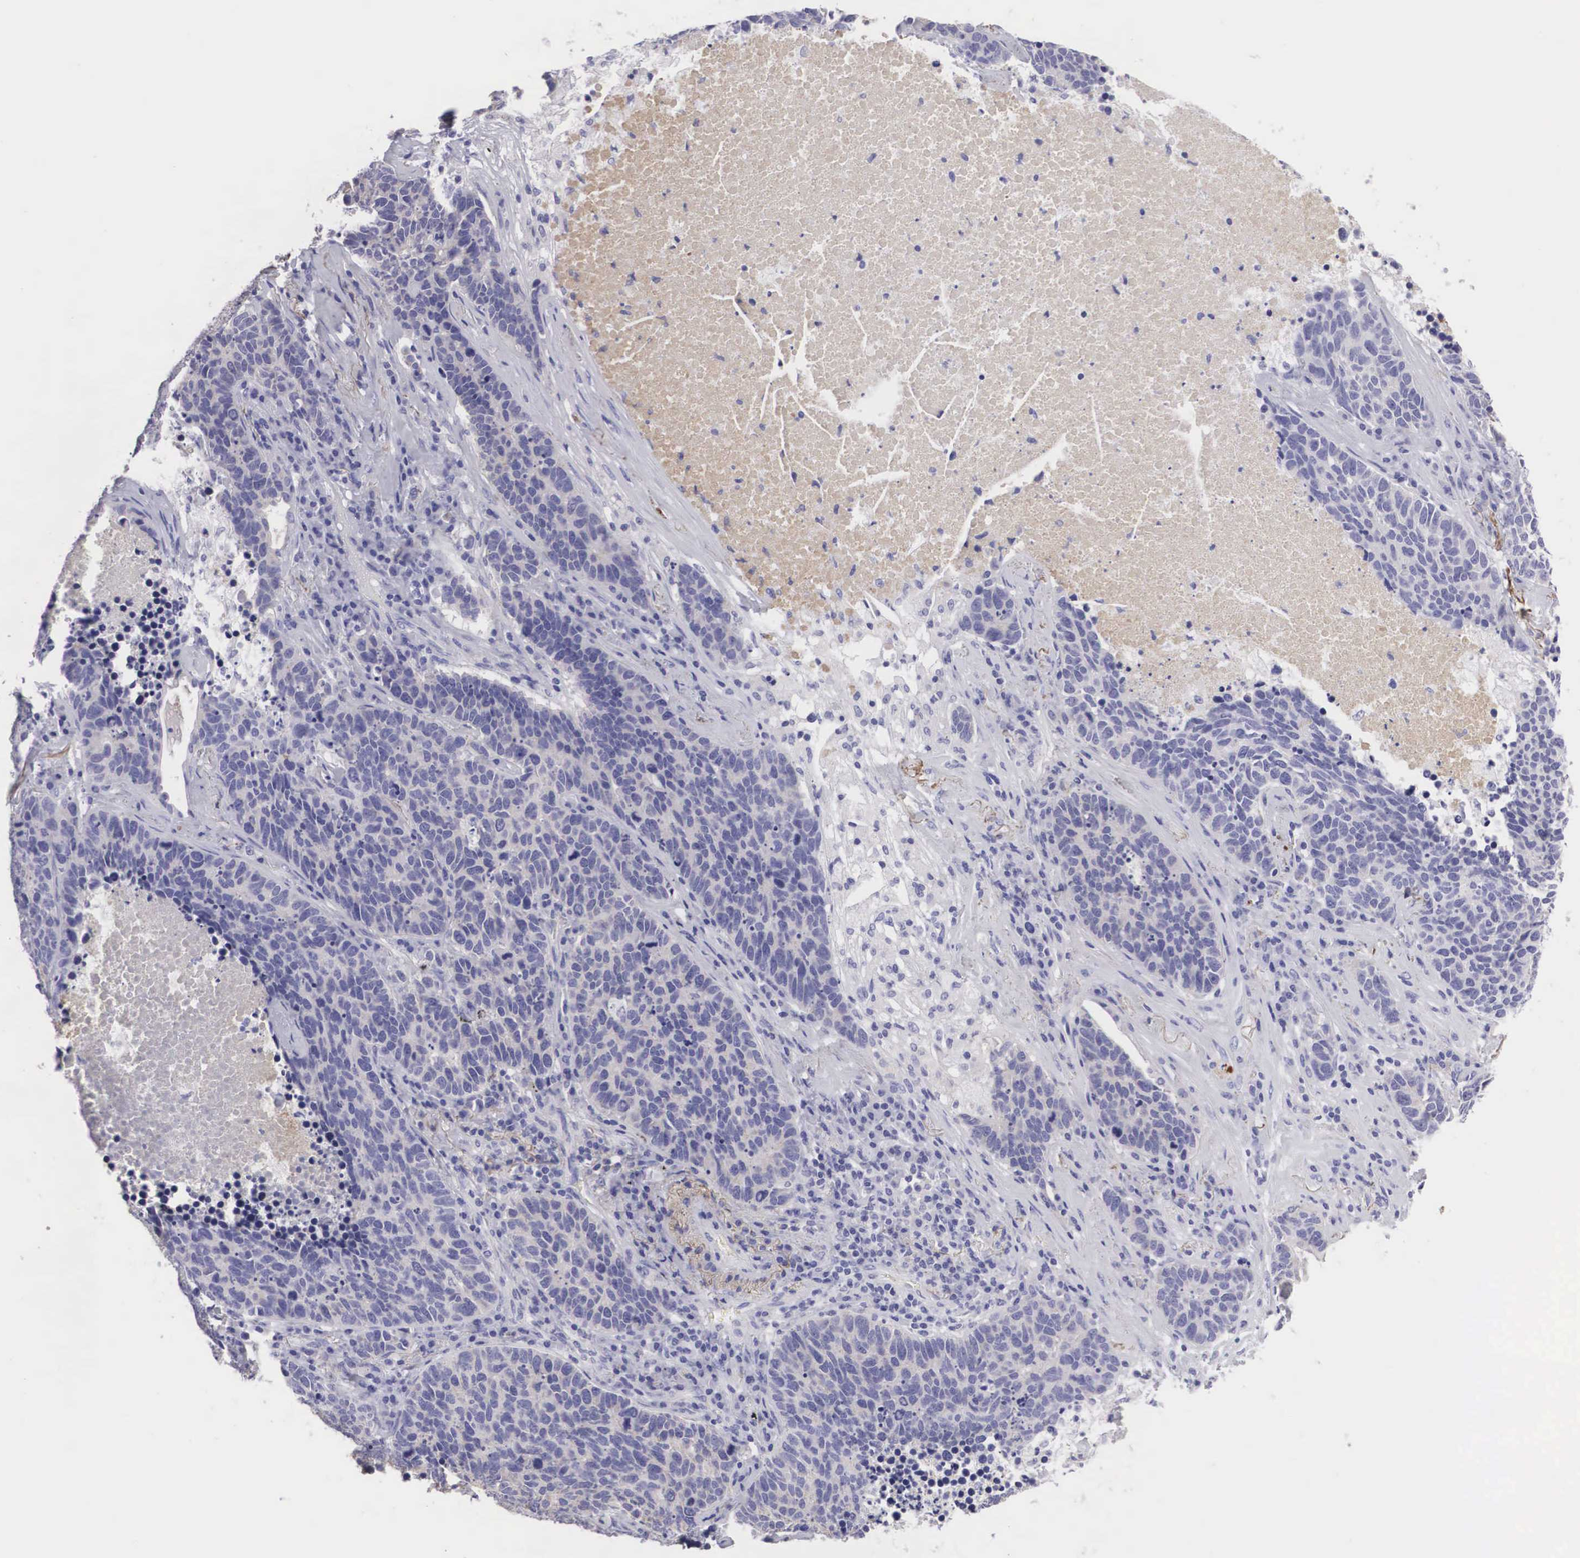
{"staining": {"intensity": "negative", "quantity": "none", "location": "none"}, "tissue": "lung cancer", "cell_type": "Tumor cells", "image_type": "cancer", "snomed": [{"axis": "morphology", "description": "Neoplasm, malignant, NOS"}, {"axis": "topography", "description": "Lung"}], "caption": "Immunohistochemistry micrograph of neoplastic tissue: human lung cancer (malignant neoplasm) stained with DAB (3,3'-diaminobenzidine) reveals no significant protein positivity in tumor cells.", "gene": "CLU", "patient": {"sex": "female", "age": 75}}